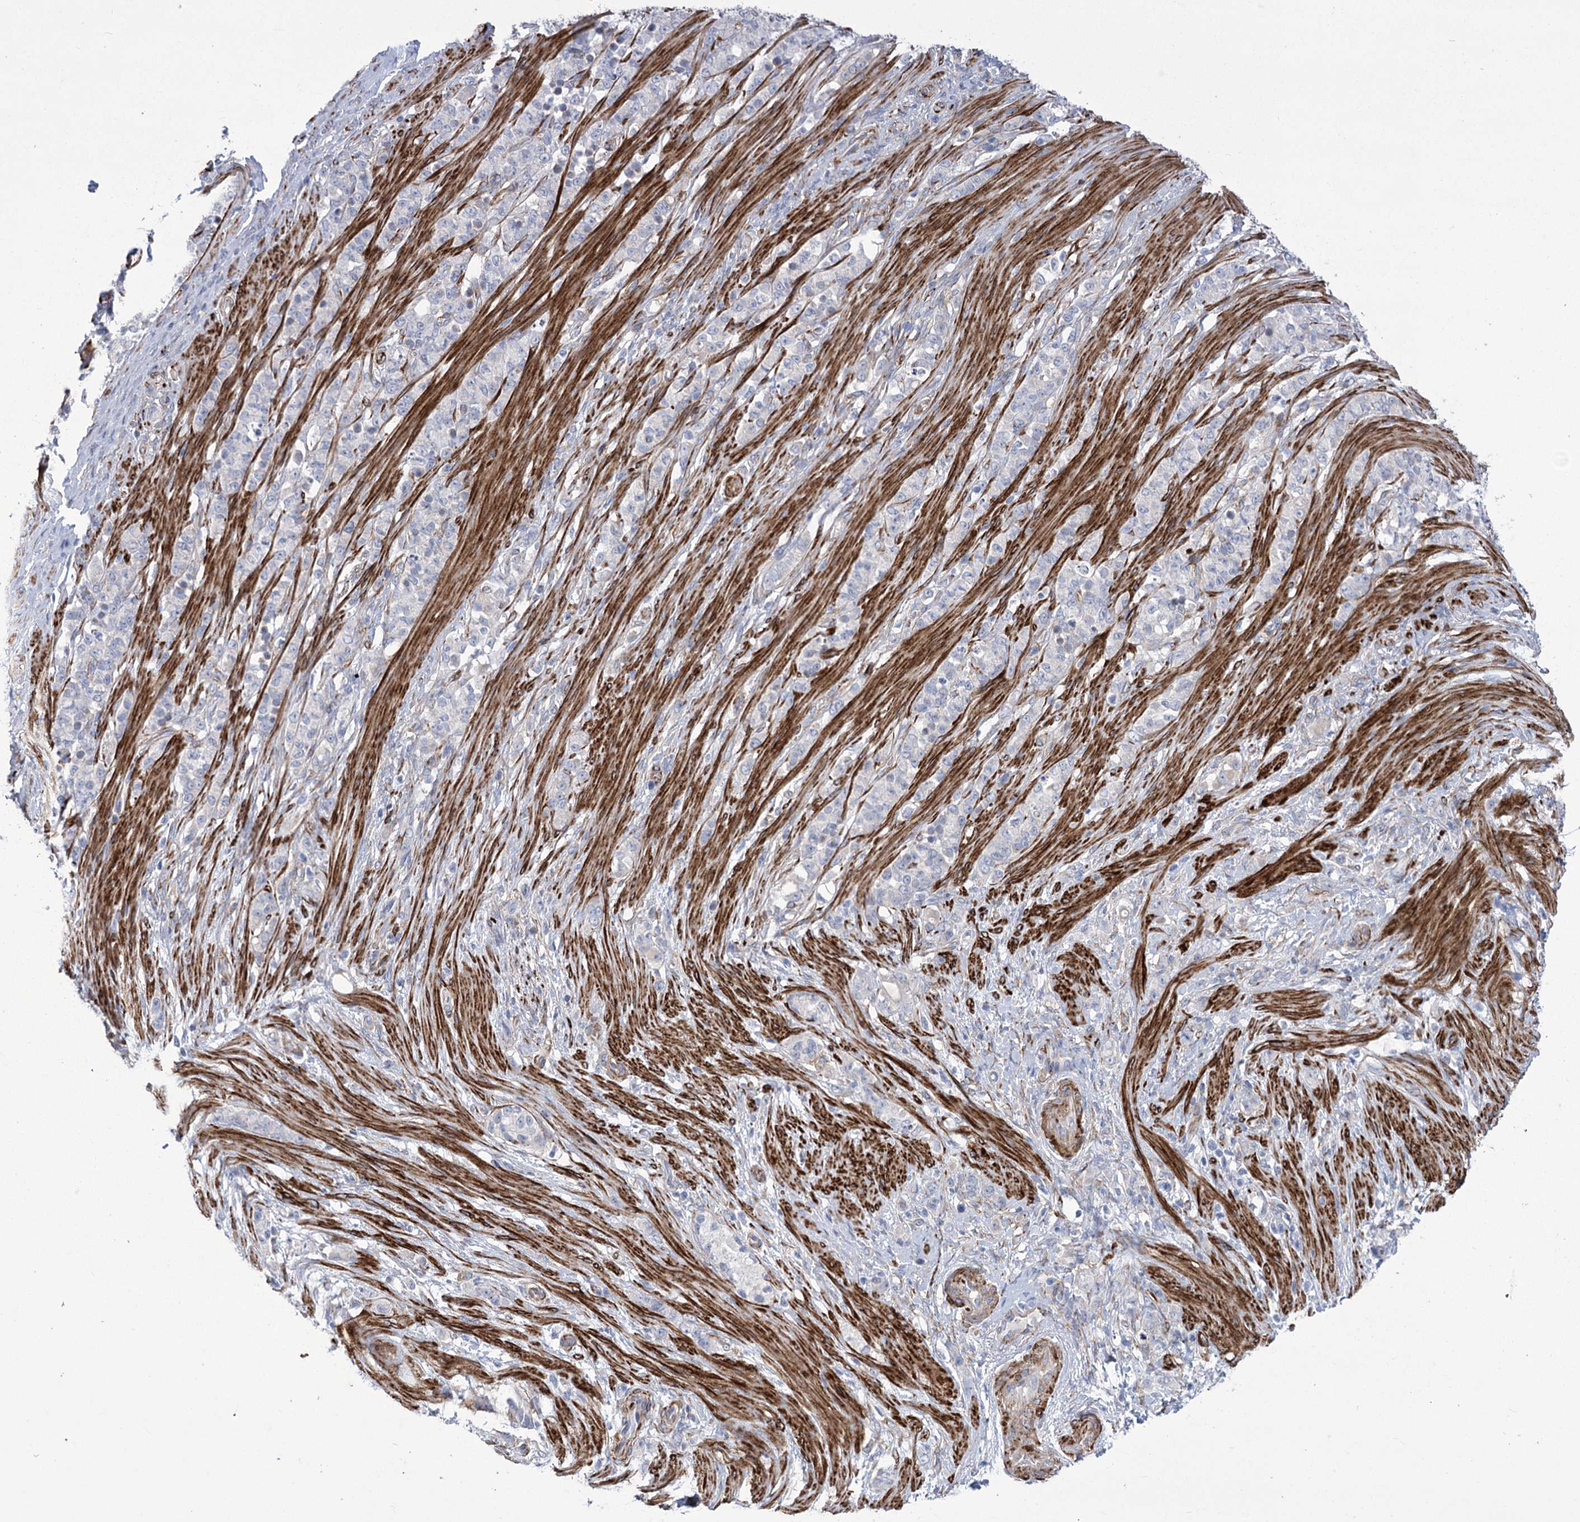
{"staining": {"intensity": "negative", "quantity": "none", "location": "none"}, "tissue": "stomach cancer", "cell_type": "Tumor cells", "image_type": "cancer", "snomed": [{"axis": "morphology", "description": "Adenocarcinoma, NOS"}, {"axis": "topography", "description": "Stomach"}], "caption": "Tumor cells show no significant positivity in stomach cancer (adenocarcinoma).", "gene": "ANGPTL3", "patient": {"sex": "female", "age": 79}}